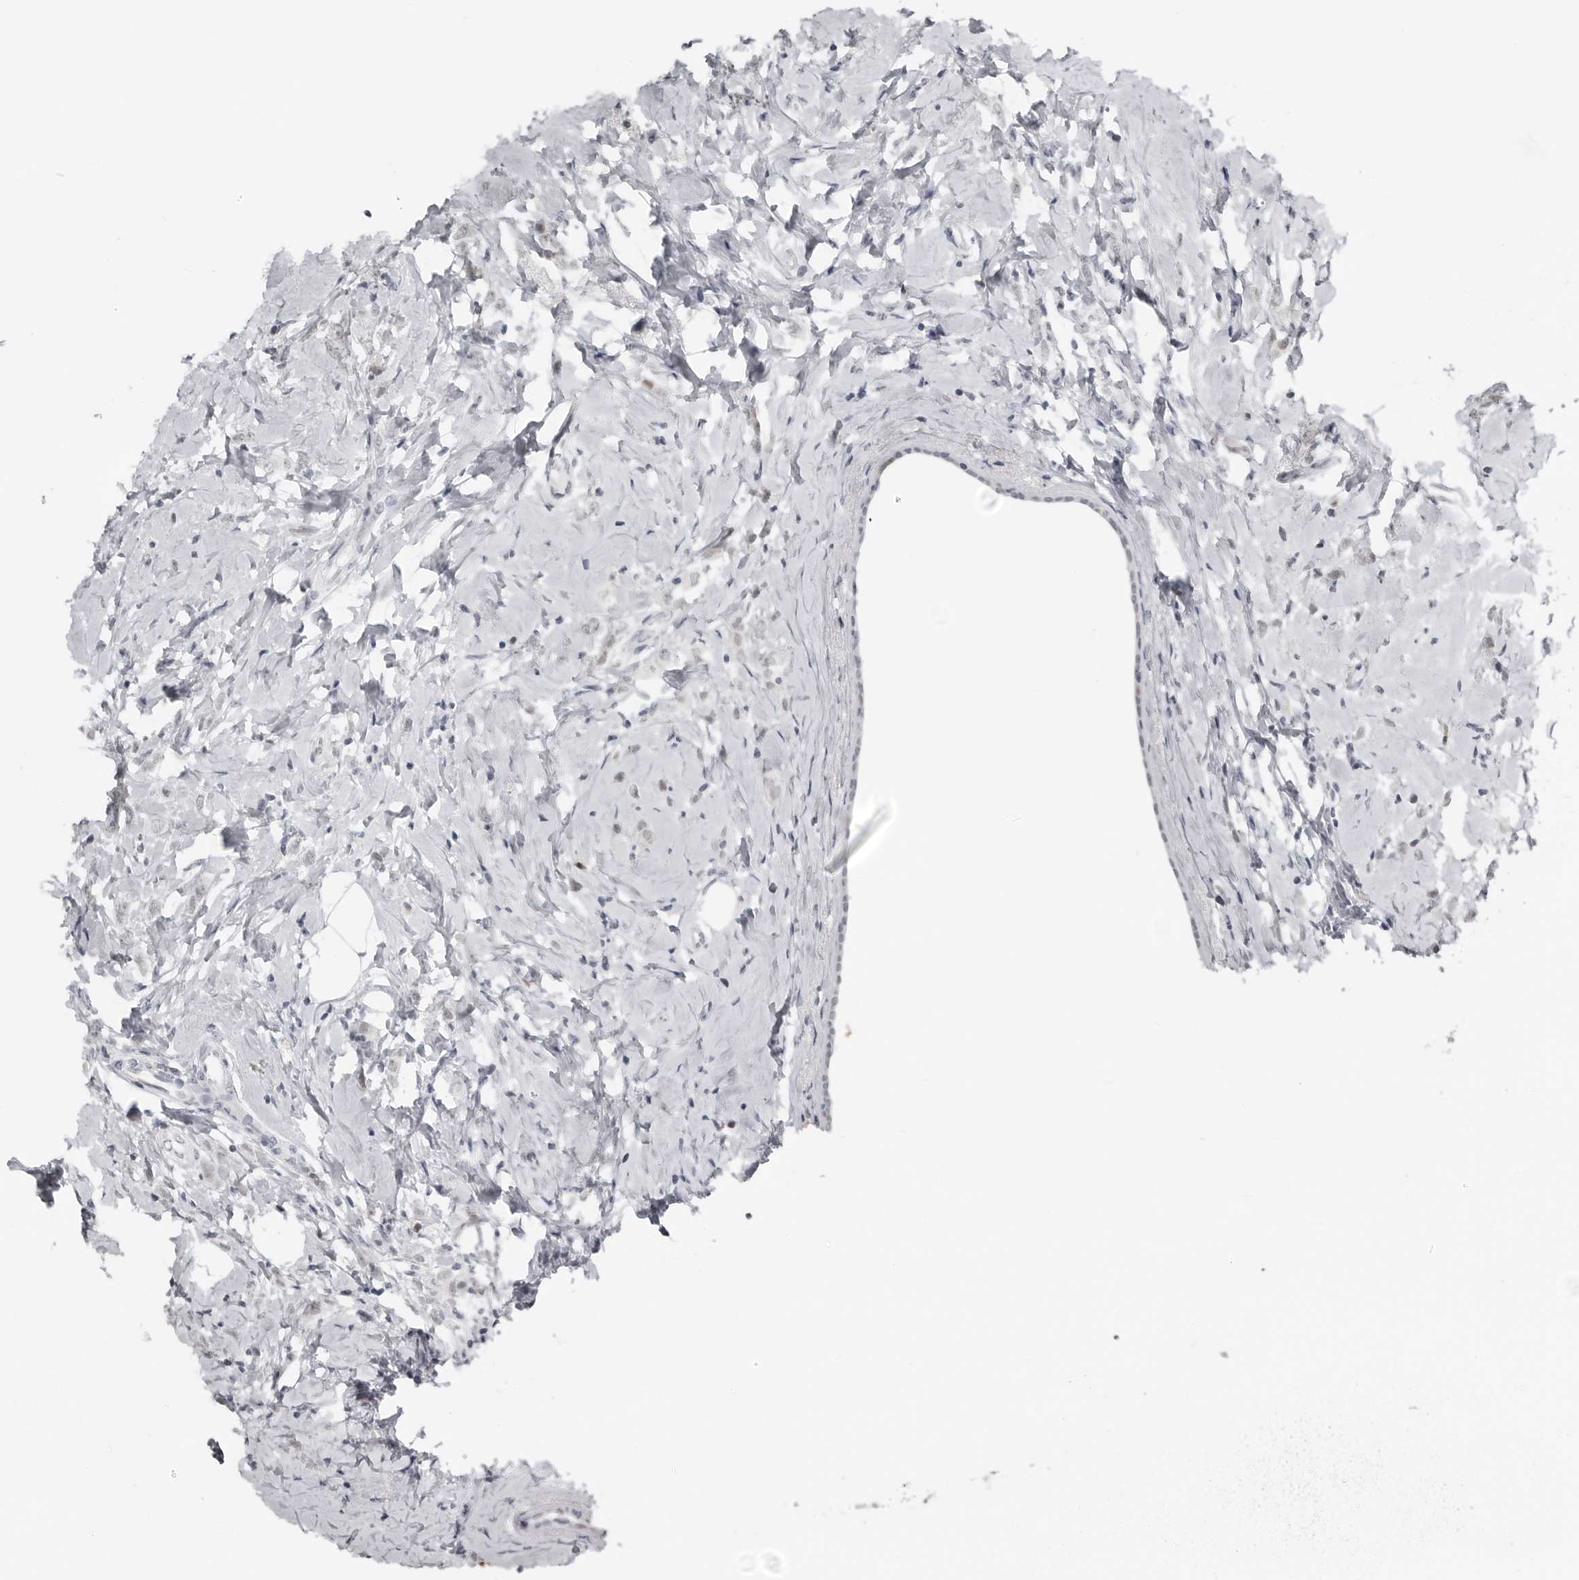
{"staining": {"intensity": "negative", "quantity": "none", "location": "none"}, "tissue": "breast cancer", "cell_type": "Tumor cells", "image_type": "cancer", "snomed": [{"axis": "morphology", "description": "Lobular carcinoma"}, {"axis": "topography", "description": "Breast"}], "caption": "This histopathology image is of breast lobular carcinoma stained with immunohistochemistry (IHC) to label a protein in brown with the nuclei are counter-stained blue. There is no positivity in tumor cells. (DAB immunohistochemistry visualized using brightfield microscopy, high magnification).", "gene": "PPP1R42", "patient": {"sex": "female", "age": 47}}